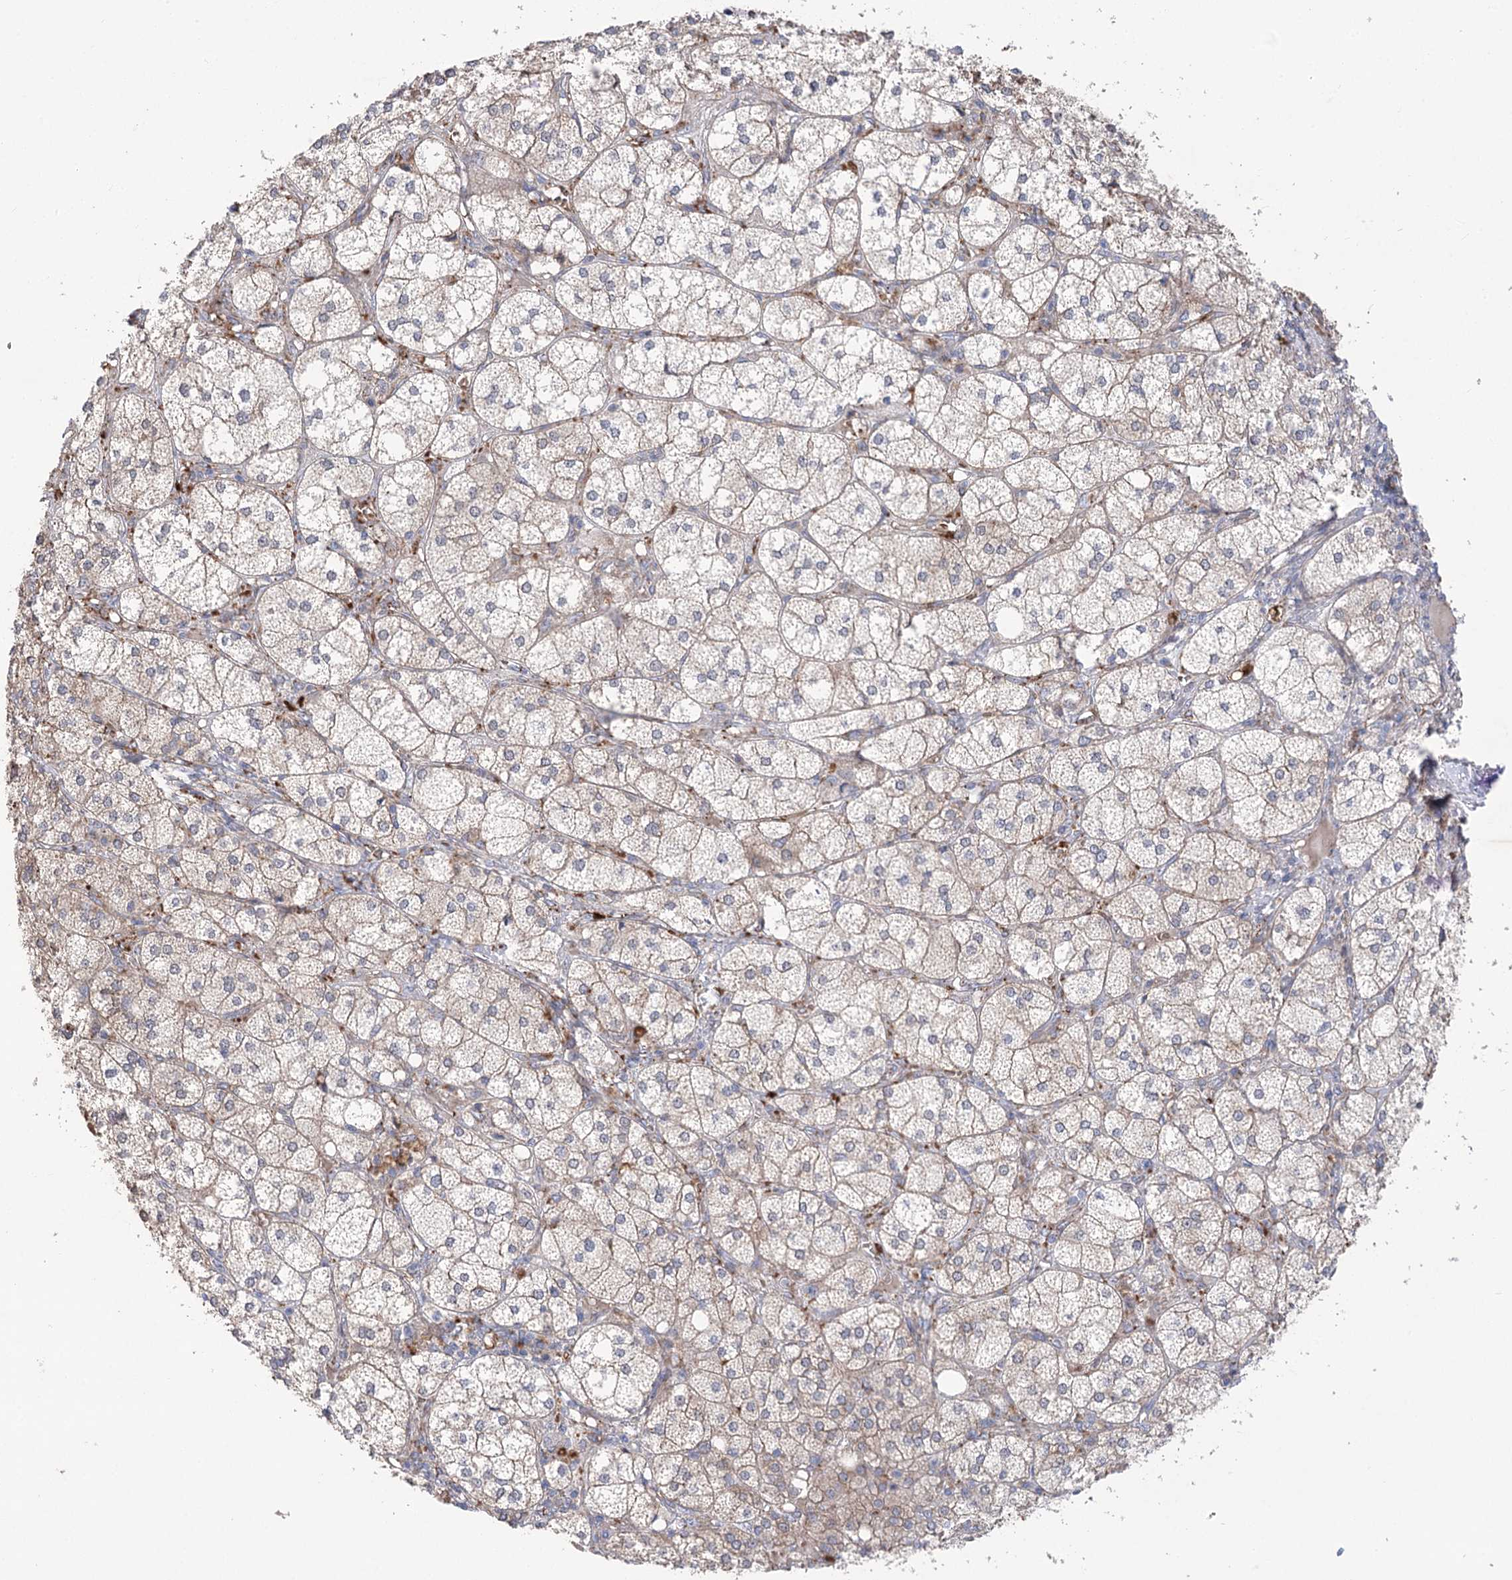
{"staining": {"intensity": "moderate", "quantity": "25%-75%", "location": "cytoplasmic/membranous,nuclear"}, "tissue": "adrenal gland", "cell_type": "Glandular cells", "image_type": "normal", "snomed": [{"axis": "morphology", "description": "Normal tissue, NOS"}, {"axis": "topography", "description": "Adrenal gland"}], "caption": "Adrenal gland stained for a protein (brown) shows moderate cytoplasmic/membranous,nuclear positive expression in approximately 25%-75% of glandular cells.", "gene": "TRUB1", "patient": {"sex": "female", "age": 61}}